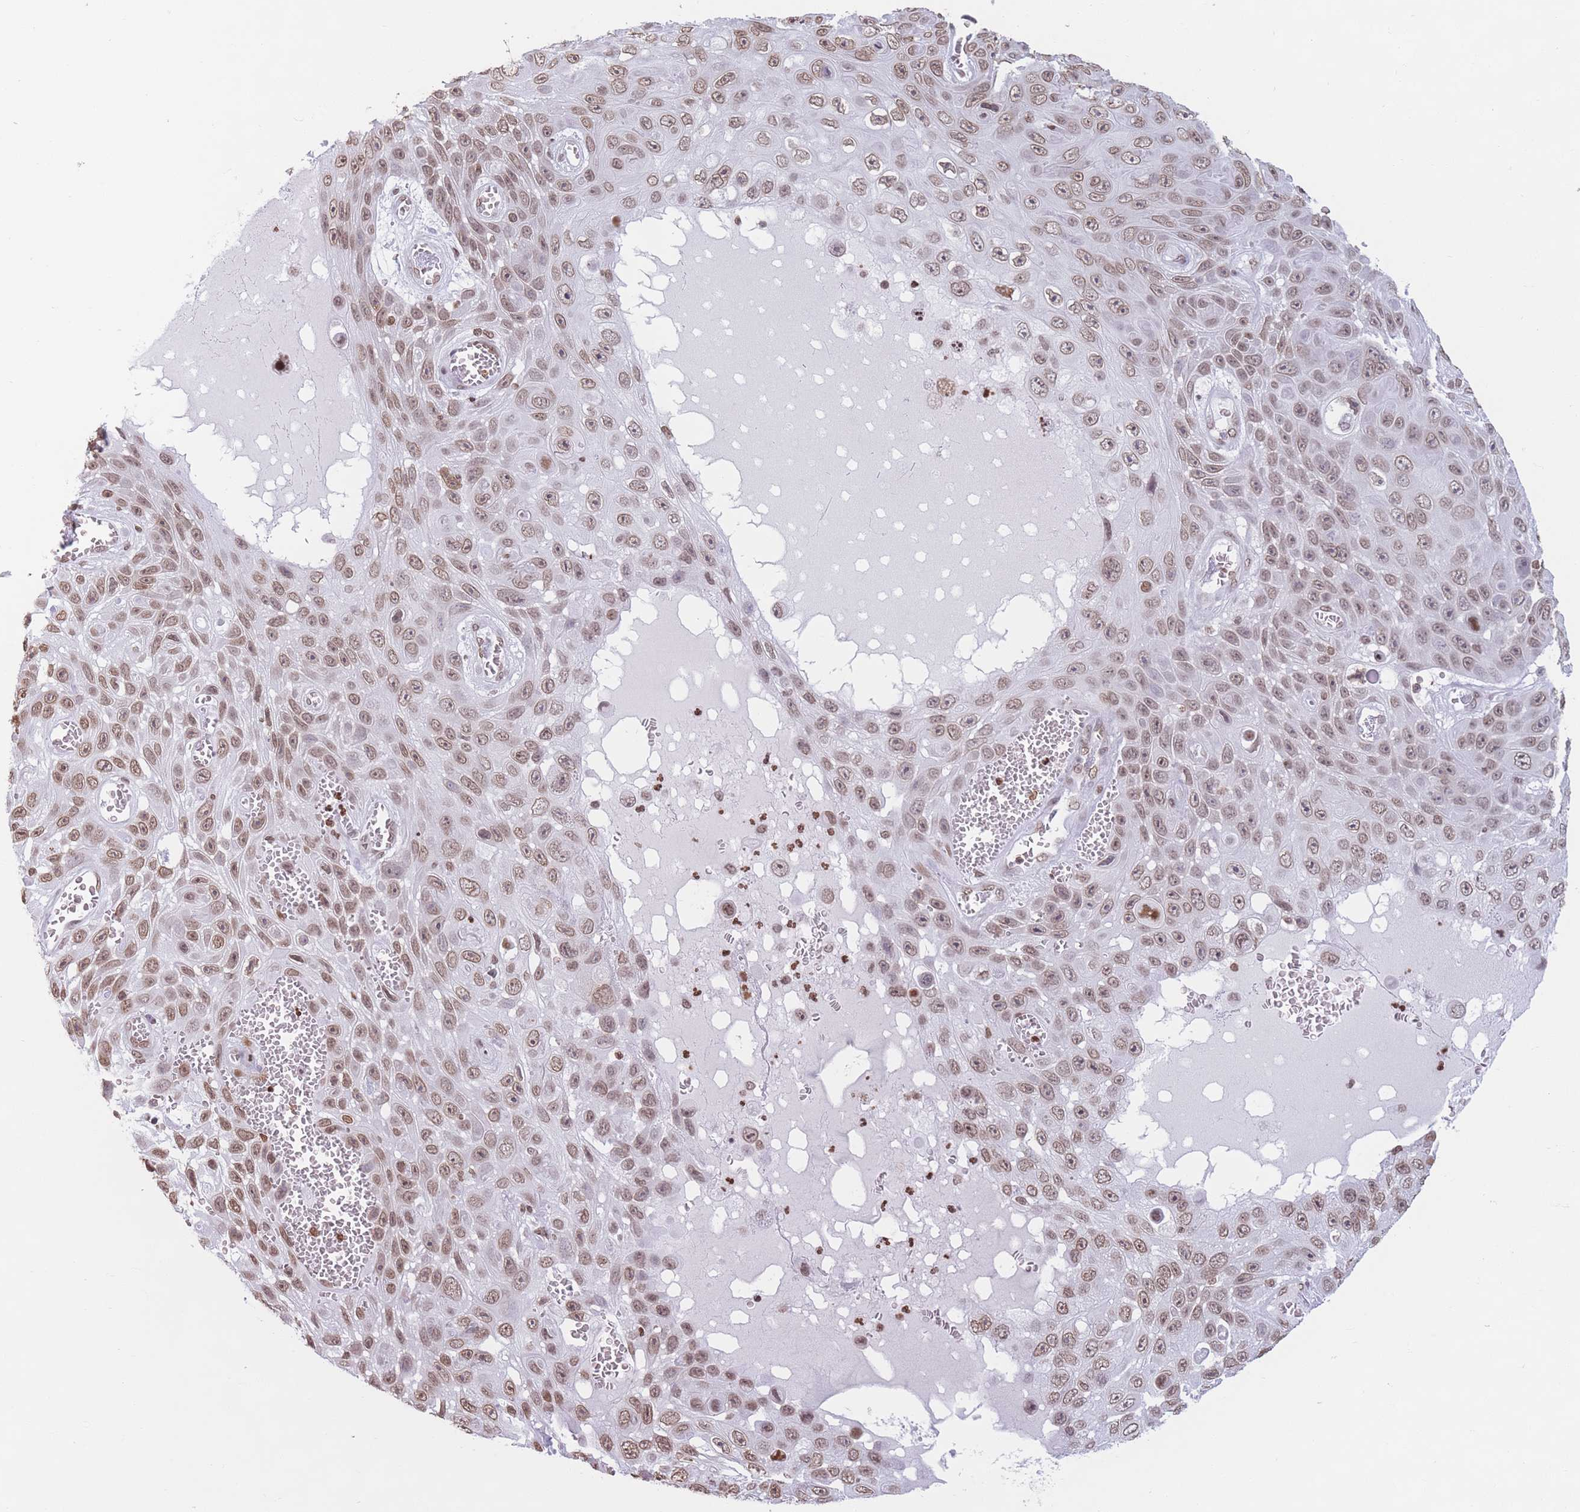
{"staining": {"intensity": "moderate", "quantity": ">75%", "location": "nuclear"}, "tissue": "skin cancer", "cell_type": "Tumor cells", "image_type": "cancer", "snomed": [{"axis": "morphology", "description": "Squamous cell carcinoma, NOS"}, {"axis": "topography", "description": "Skin"}], "caption": "There is medium levels of moderate nuclear expression in tumor cells of skin cancer (squamous cell carcinoma), as demonstrated by immunohistochemical staining (brown color).", "gene": "RYK", "patient": {"sex": "male", "age": 82}}